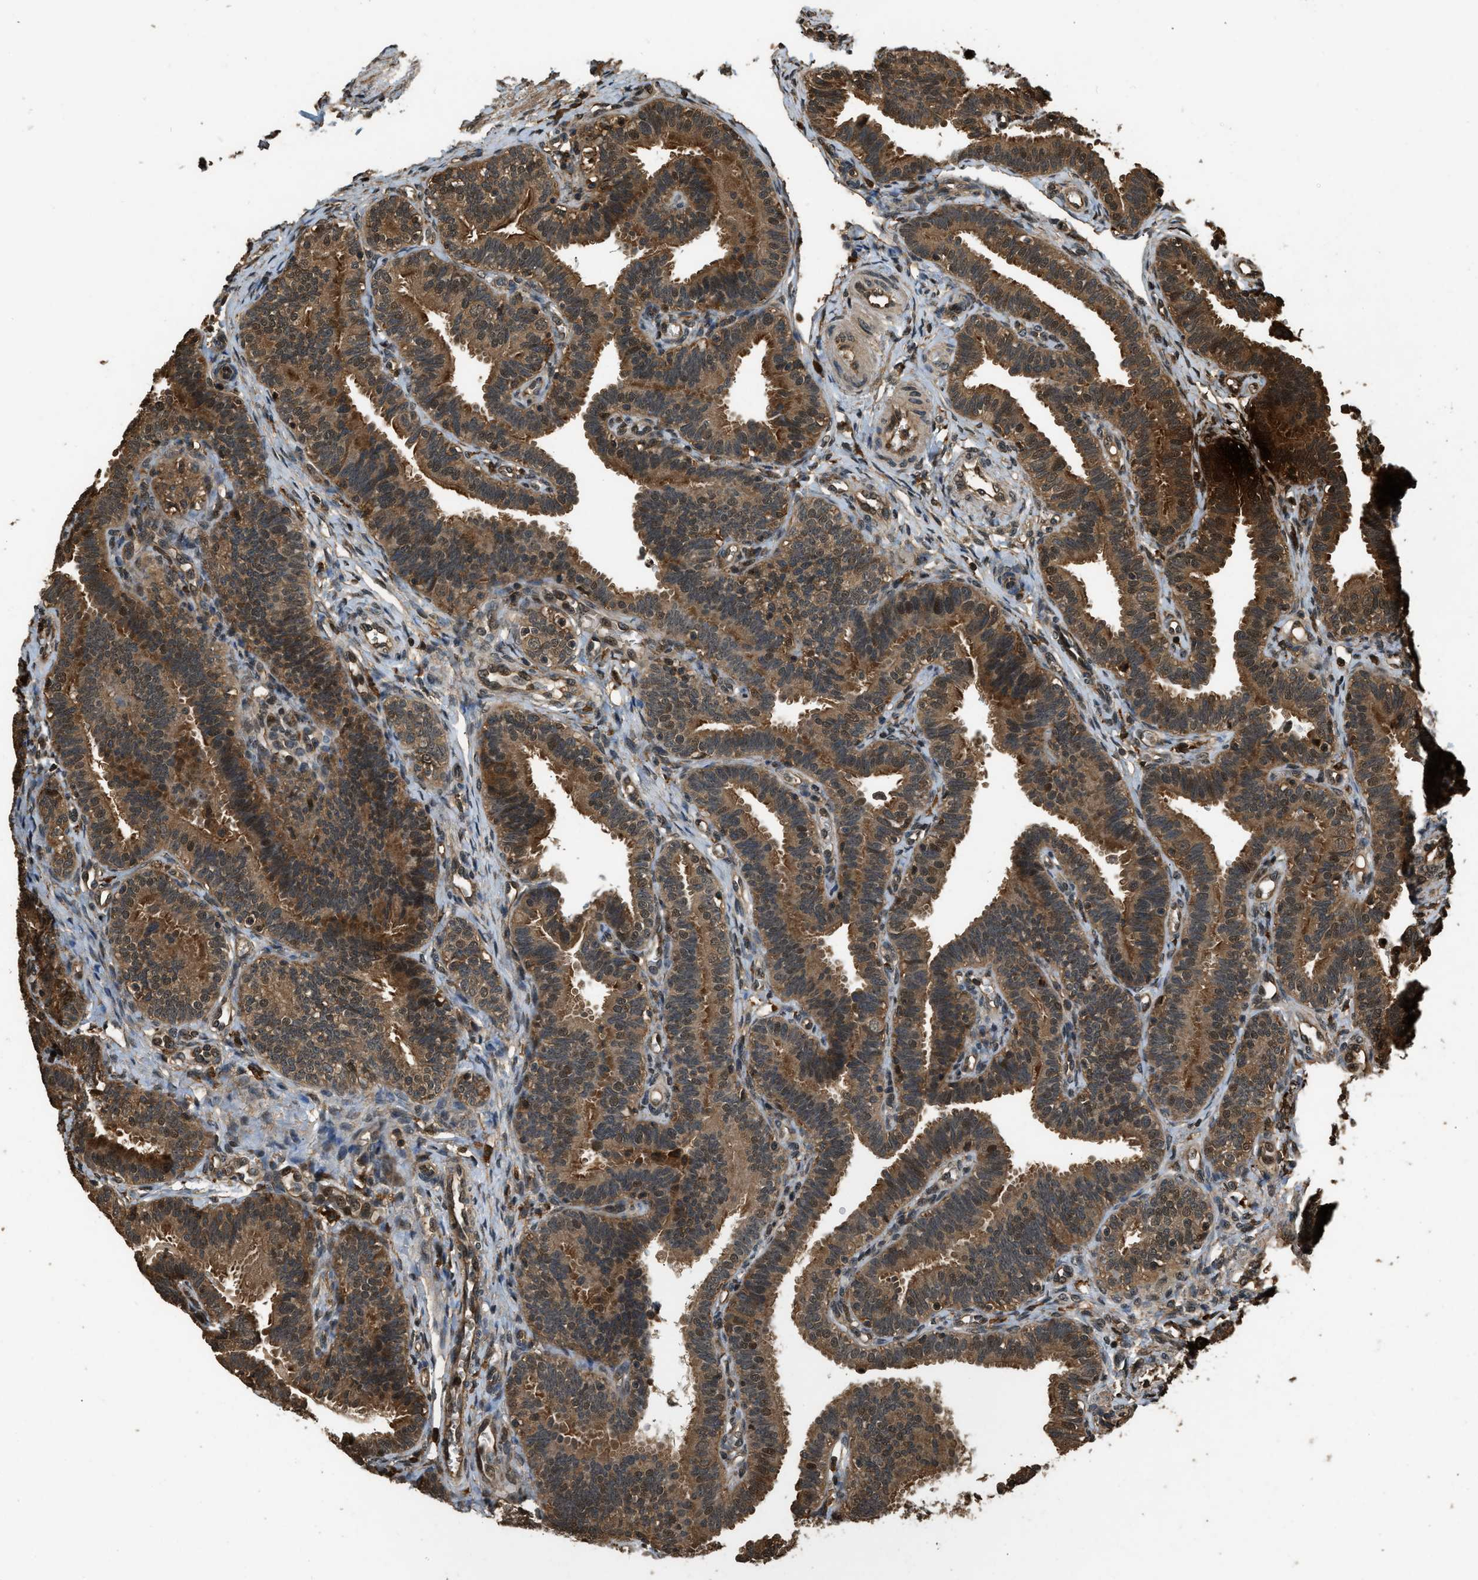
{"staining": {"intensity": "moderate", "quantity": ">75%", "location": "cytoplasmic/membranous"}, "tissue": "fallopian tube", "cell_type": "Glandular cells", "image_type": "normal", "snomed": [{"axis": "morphology", "description": "Normal tissue, NOS"}, {"axis": "topography", "description": "Fallopian tube"}, {"axis": "topography", "description": "Placenta"}], "caption": "IHC of normal human fallopian tube reveals medium levels of moderate cytoplasmic/membranous staining in approximately >75% of glandular cells.", "gene": "RAP2A", "patient": {"sex": "female", "age": 34}}